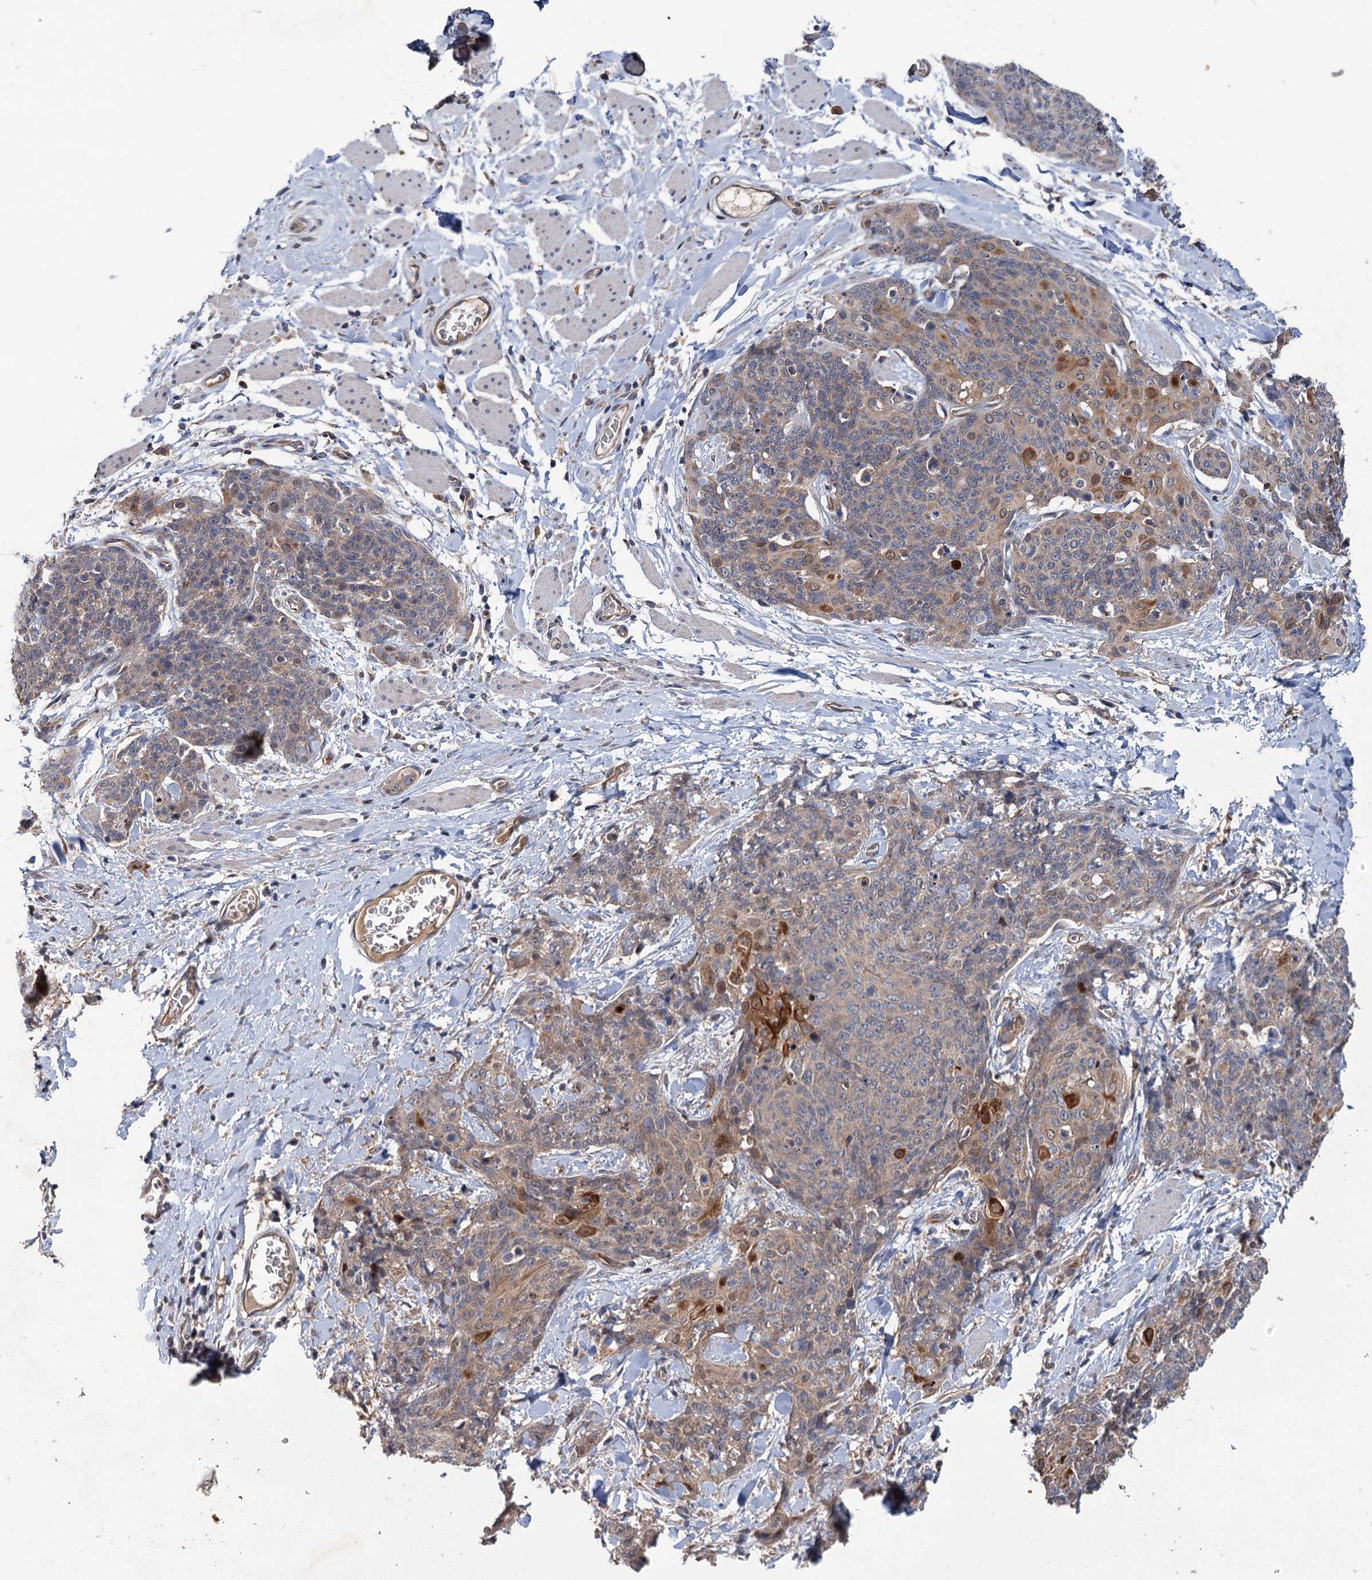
{"staining": {"intensity": "moderate", "quantity": "<25%", "location": "cytoplasmic/membranous"}, "tissue": "skin cancer", "cell_type": "Tumor cells", "image_type": "cancer", "snomed": [{"axis": "morphology", "description": "Squamous cell carcinoma, NOS"}, {"axis": "topography", "description": "Skin"}, {"axis": "topography", "description": "Vulva"}], "caption": "High-power microscopy captured an immunohistochemistry (IHC) image of skin cancer (squamous cell carcinoma), revealing moderate cytoplasmic/membranous staining in approximately <25% of tumor cells. Nuclei are stained in blue.", "gene": "DYNC2H1", "patient": {"sex": "female", "age": 85}}